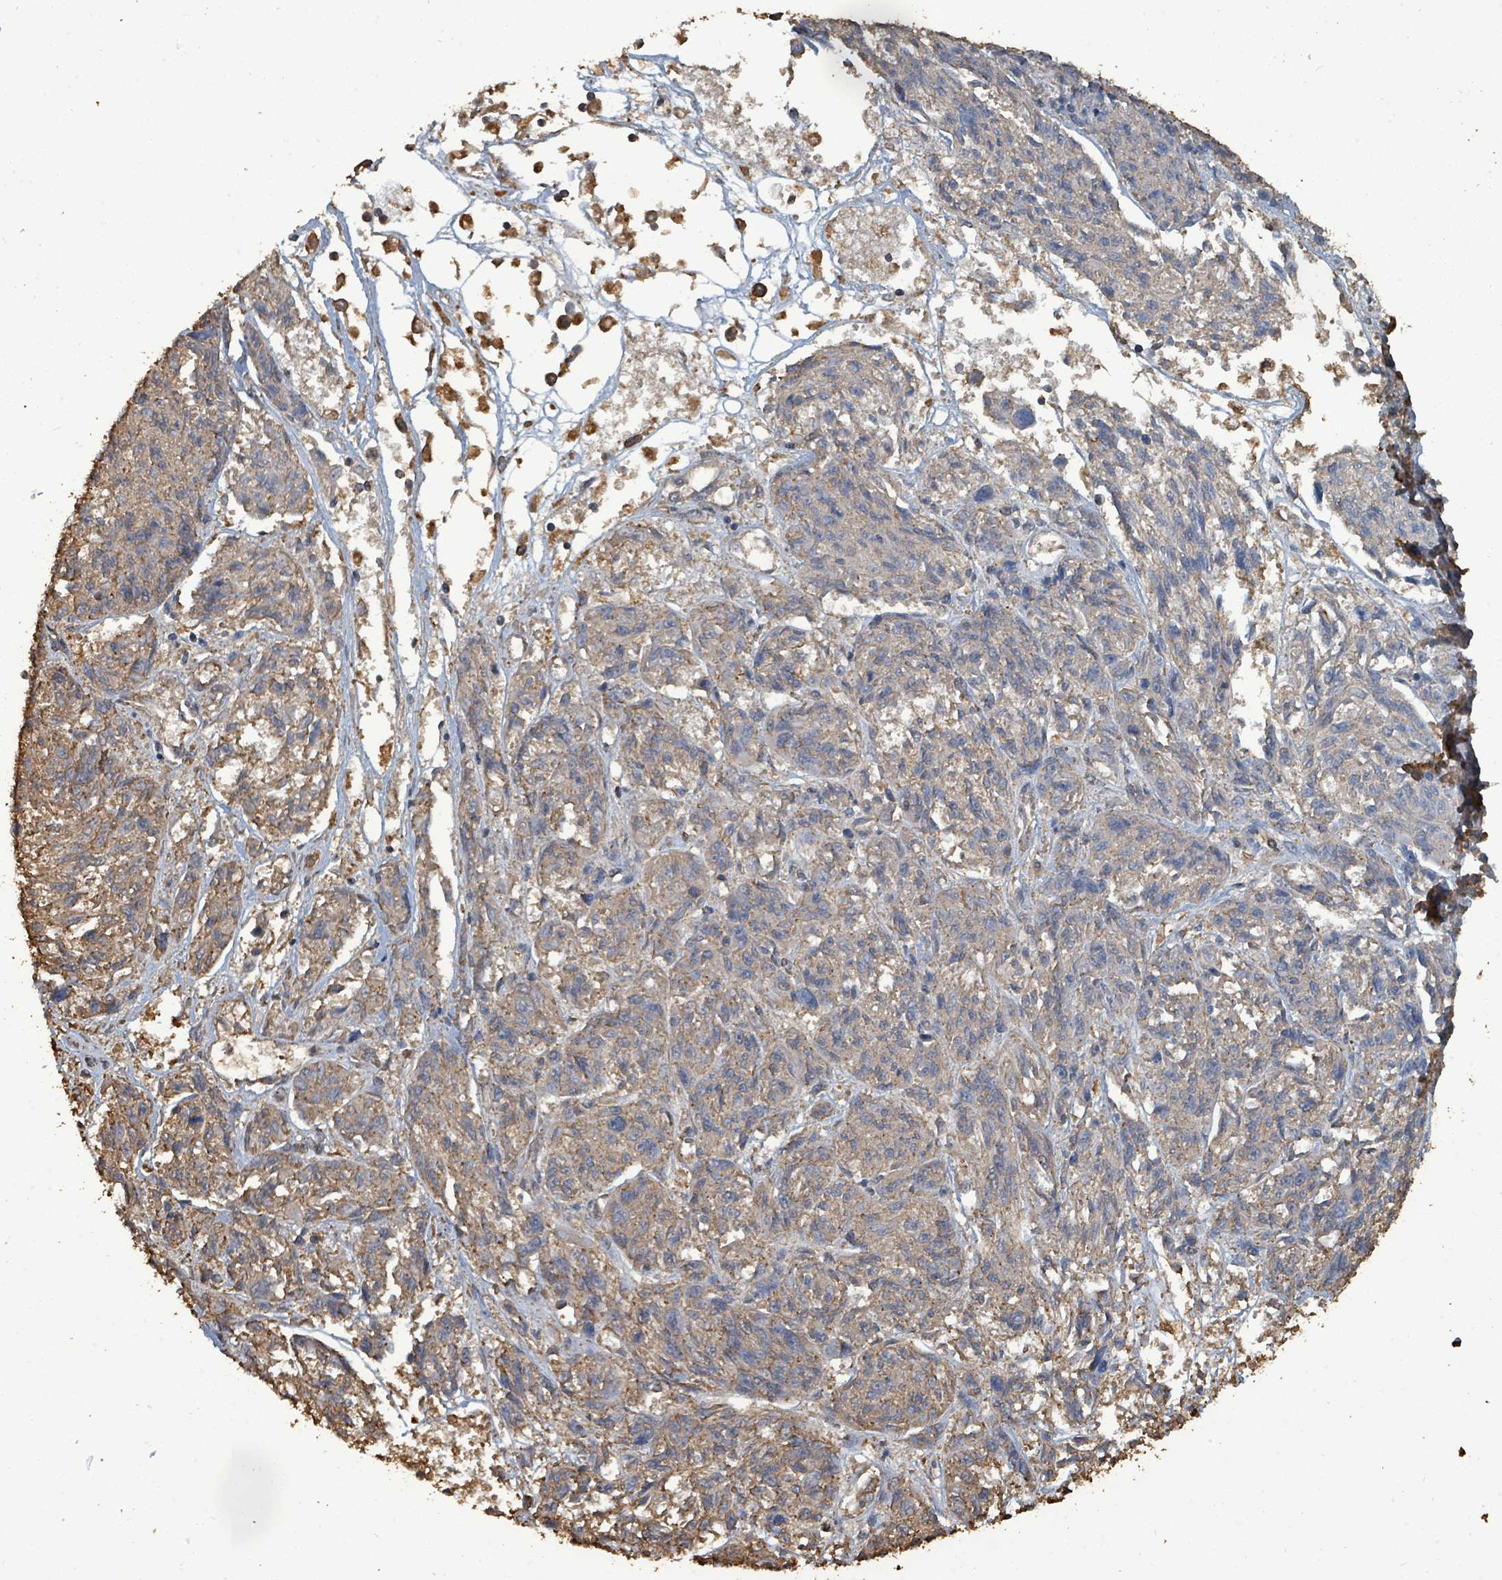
{"staining": {"intensity": "weak", "quantity": "25%-75%", "location": "cytoplasmic/membranous"}, "tissue": "melanoma", "cell_type": "Tumor cells", "image_type": "cancer", "snomed": [{"axis": "morphology", "description": "Malignant melanoma, NOS"}, {"axis": "topography", "description": "Skin"}], "caption": "IHC of malignant melanoma demonstrates low levels of weak cytoplasmic/membranous positivity in about 25%-75% of tumor cells. The protein is shown in brown color, while the nuclei are stained blue.", "gene": "C6orf52", "patient": {"sex": "male", "age": 53}}